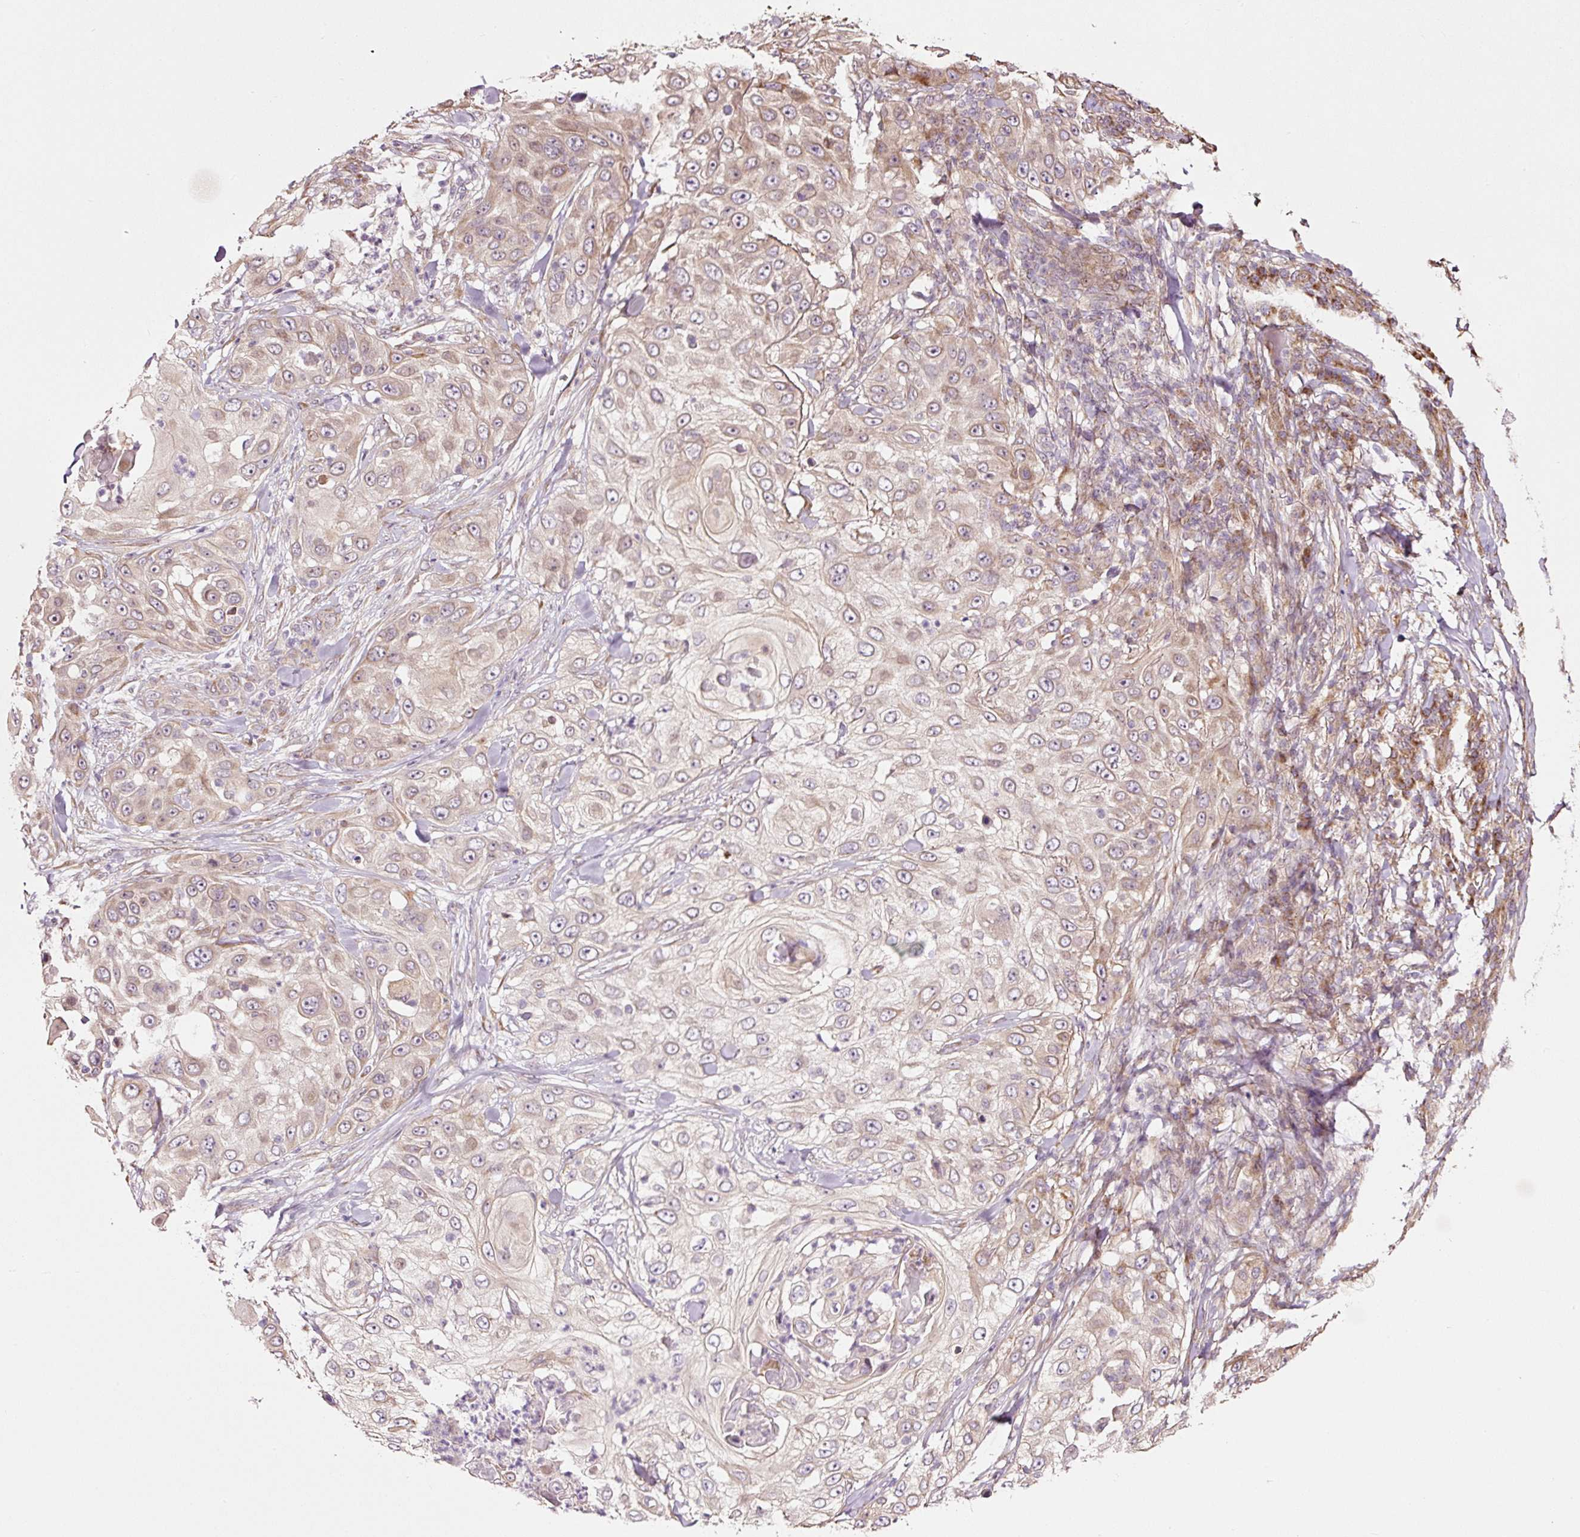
{"staining": {"intensity": "weak", "quantity": "25%-75%", "location": "cytoplasmic/membranous"}, "tissue": "skin cancer", "cell_type": "Tumor cells", "image_type": "cancer", "snomed": [{"axis": "morphology", "description": "Squamous cell carcinoma, NOS"}, {"axis": "topography", "description": "Skin"}], "caption": "Skin squamous cell carcinoma tissue shows weak cytoplasmic/membranous expression in about 25%-75% of tumor cells, visualized by immunohistochemistry.", "gene": "ETF1", "patient": {"sex": "female", "age": 44}}